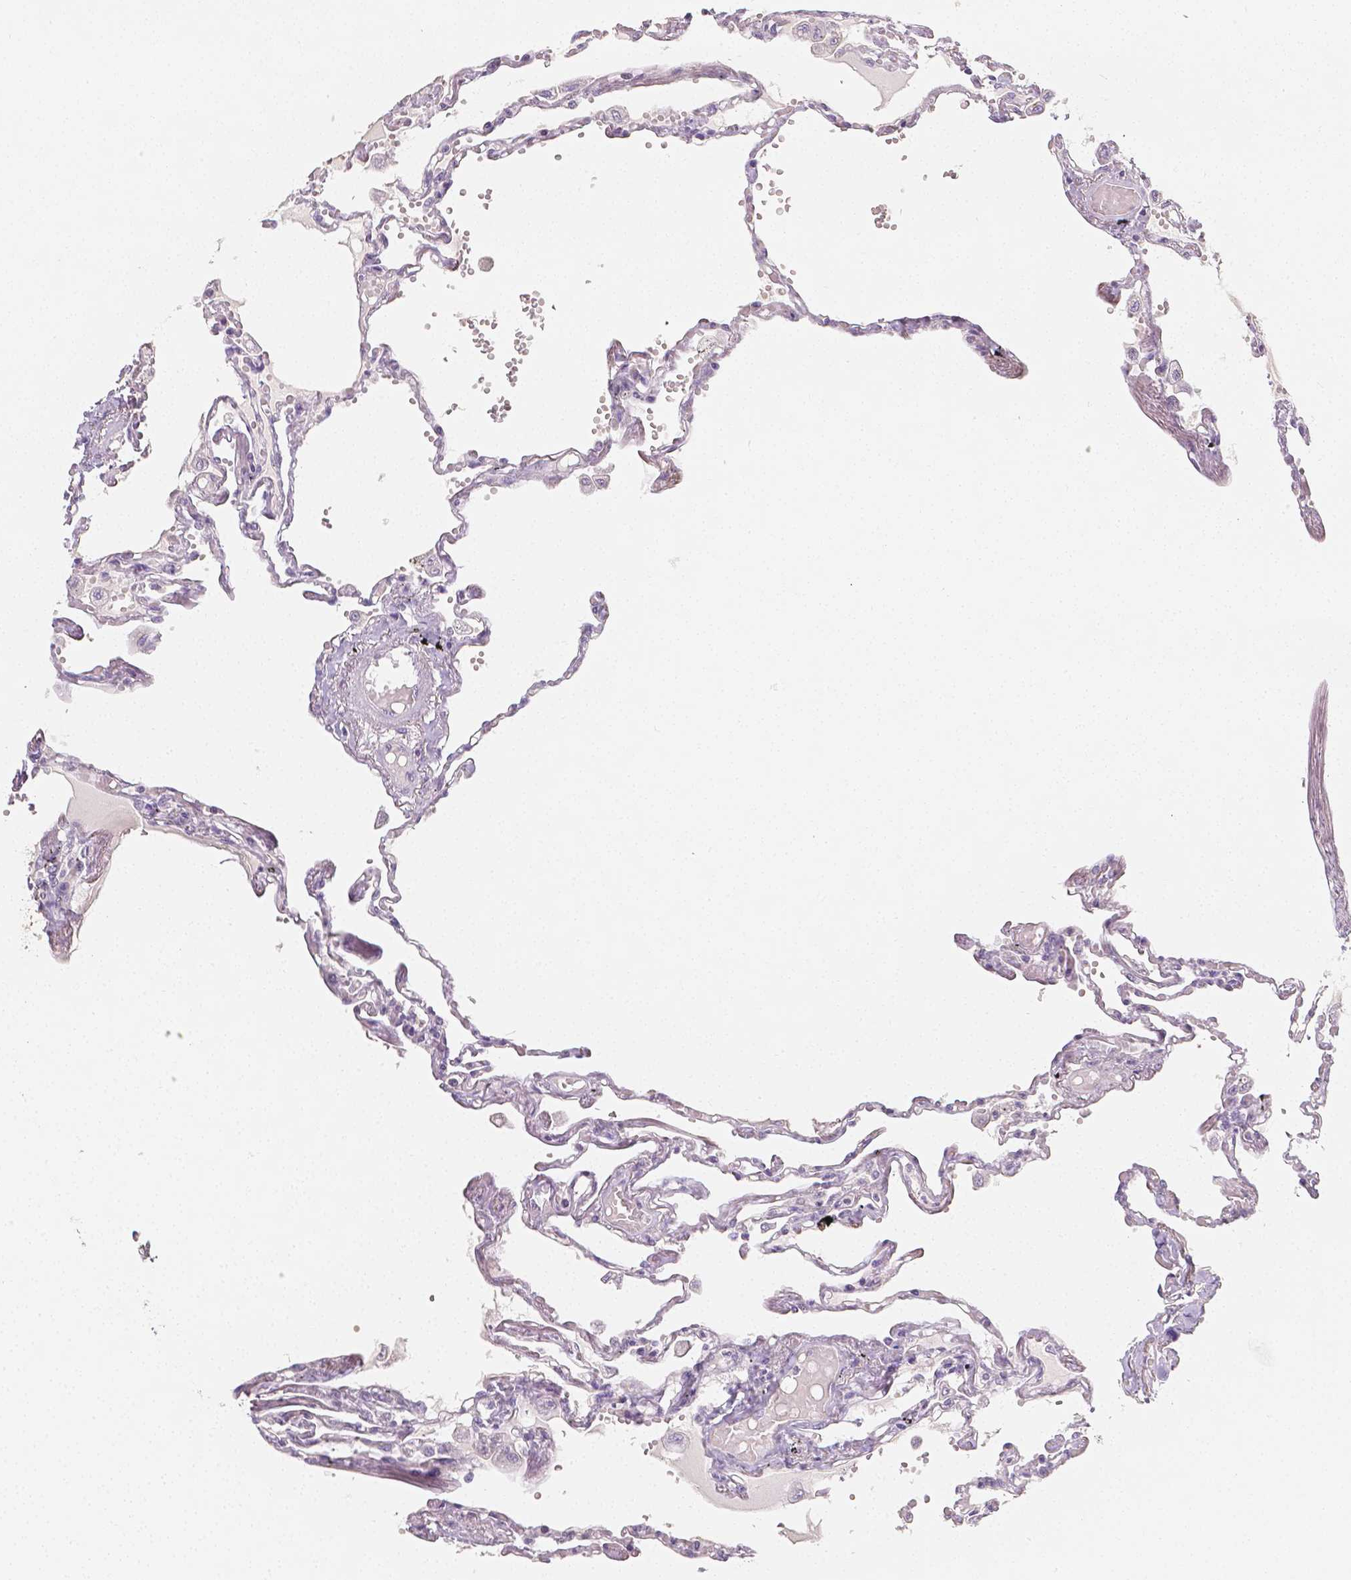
{"staining": {"intensity": "negative", "quantity": "none", "location": "none"}, "tissue": "lung", "cell_type": "Alveolar cells", "image_type": "normal", "snomed": [{"axis": "morphology", "description": "Normal tissue, NOS"}, {"axis": "morphology", "description": "Adenocarcinoma, NOS"}, {"axis": "topography", "description": "Cartilage tissue"}, {"axis": "topography", "description": "Lung"}], "caption": "This is an immunohistochemistry photomicrograph of normal lung. There is no staining in alveolar cells.", "gene": "THY1", "patient": {"sex": "female", "age": 67}}